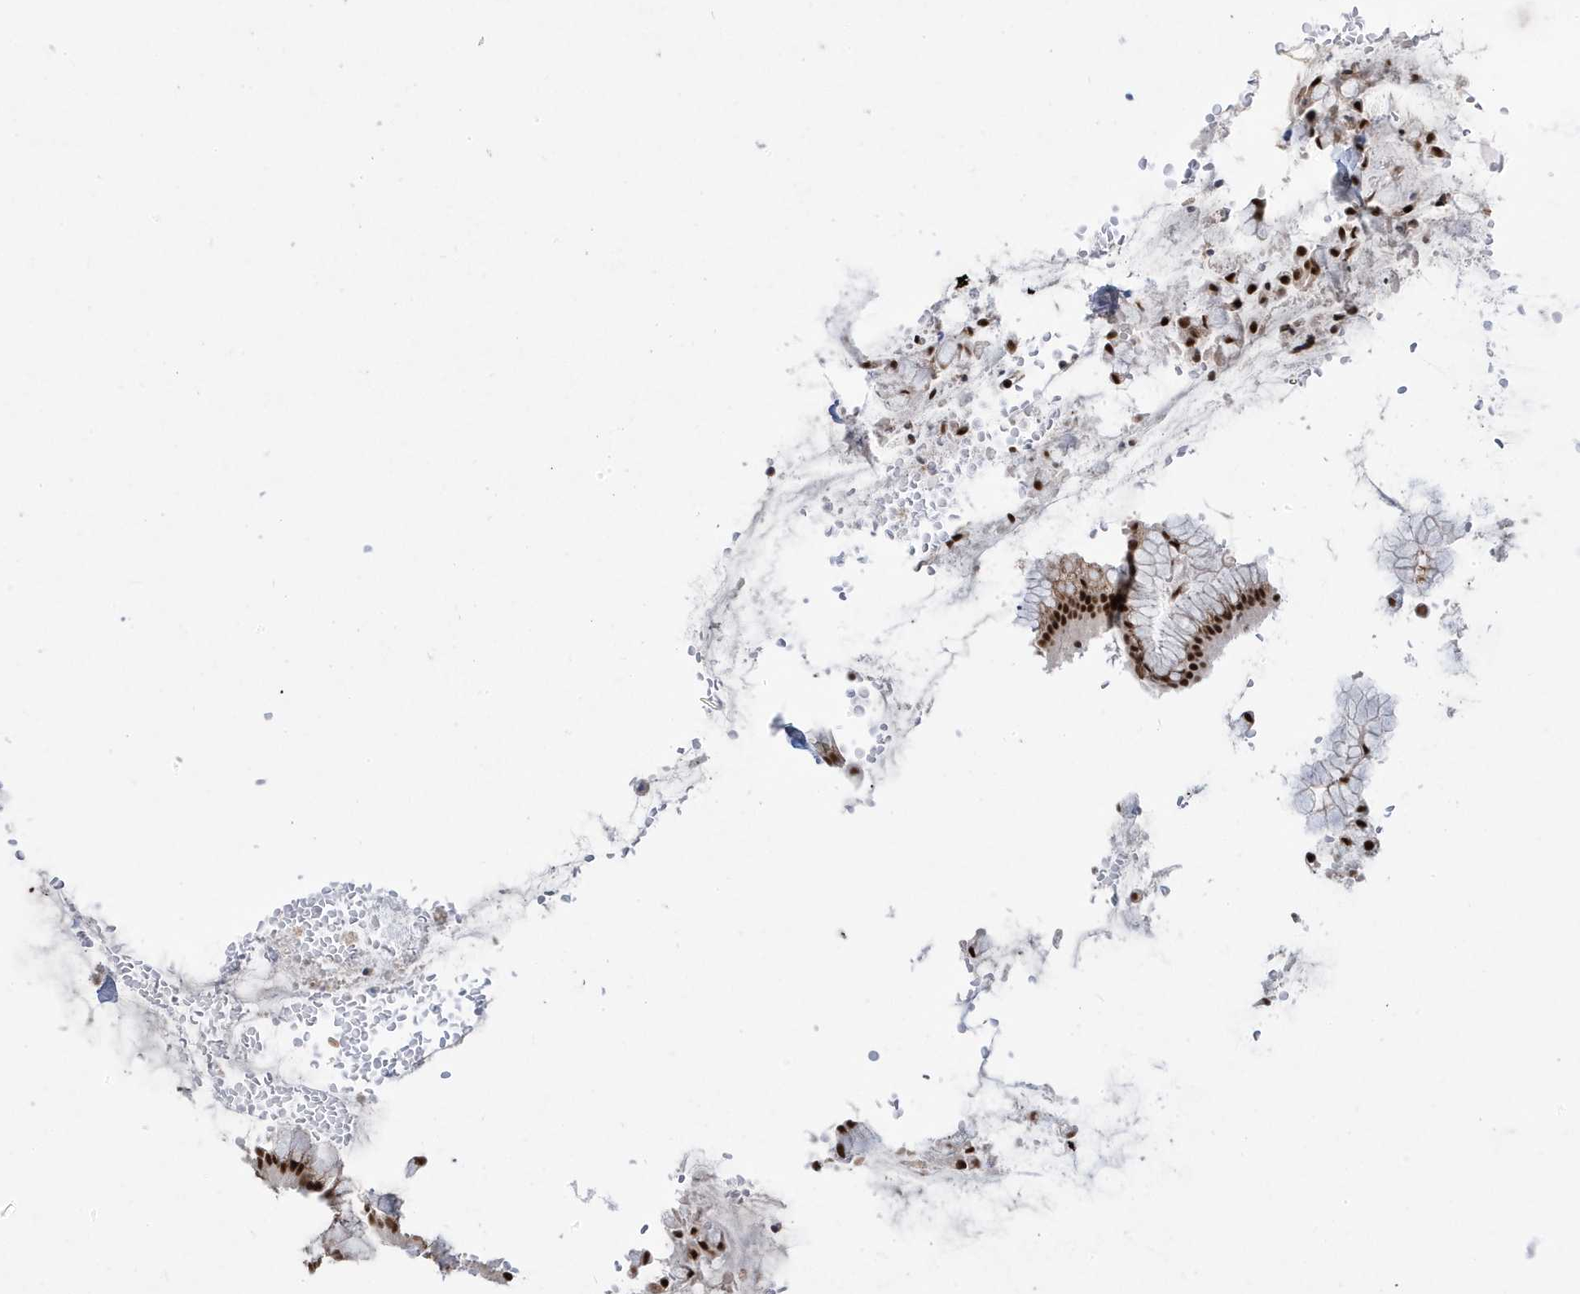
{"staining": {"intensity": "strong", "quantity": "25%-75%", "location": "nuclear"}, "tissue": "stomach", "cell_type": "Glandular cells", "image_type": "normal", "snomed": [{"axis": "morphology", "description": "Normal tissue, NOS"}, {"axis": "topography", "description": "Stomach"}], "caption": "A high-resolution micrograph shows IHC staining of benign stomach, which demonstrates strong nuclear staining in about 25%-75% of glandular cells. (brown staining indicates protein expression, while blue staining denotes nuclei).", "gene": "MTREX", "patient": {"sex": "male", "age": 55}}